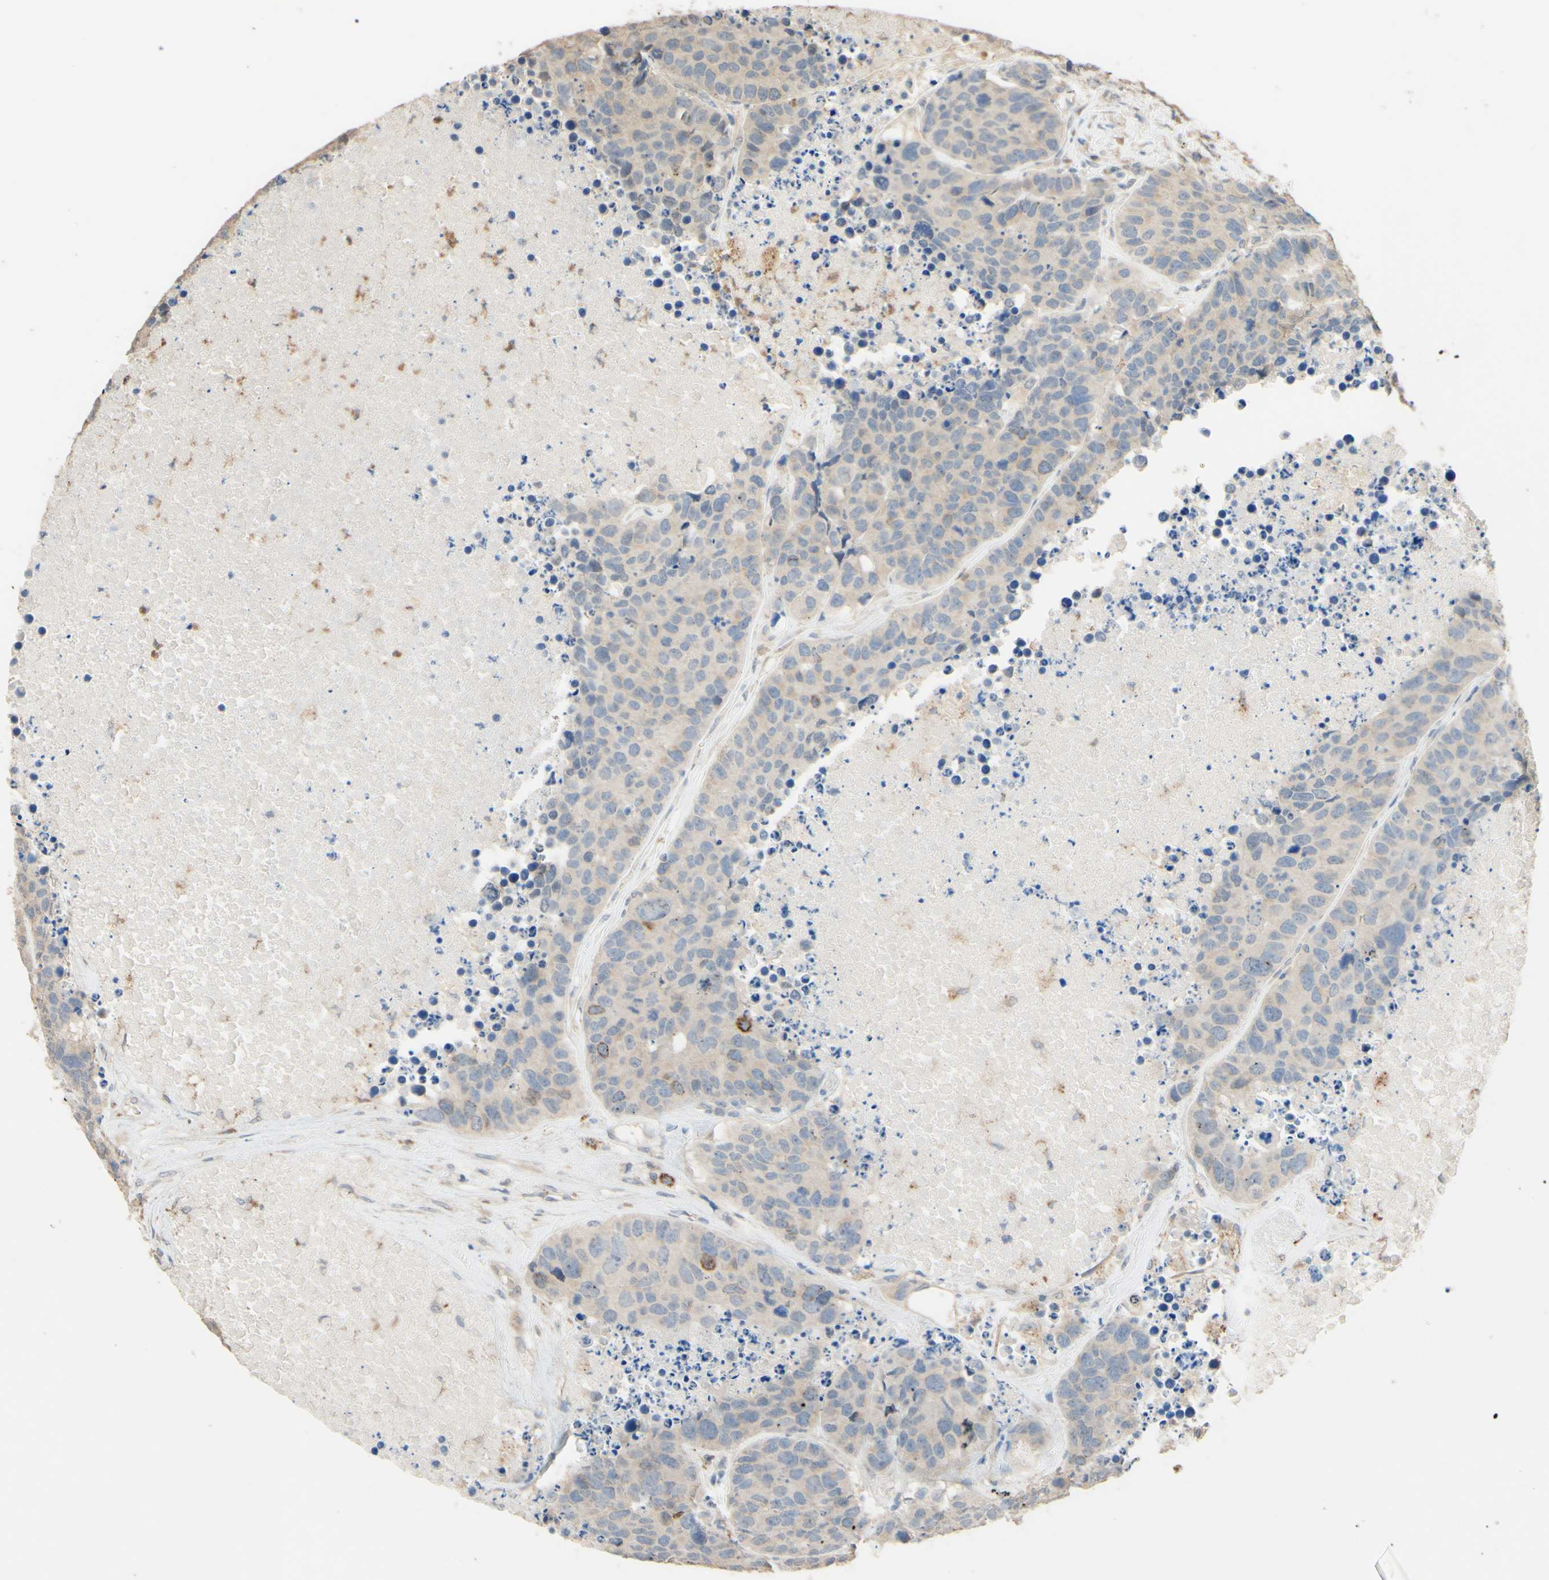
{"staining": {"intensity": "weak", "quantity": "<25%", "location": "cytoplasmic/membranous"}, "tissue": "carcinoid", "cell_type": "Tumor cells", "image_type": "cancer", "snomed": [{"axis": "morphology", "description": "Carcinoid, malignant, NOS"}, {"axis": "topography", "description": "Lung"}], "caption": "Immunohistochemistry micrograph of neoplastic tissue: carcinoid stained with DAB demonstrates no significant protein staining in tumor cells.", "gene": "SMIM19", "patient": {"sex": "male", "age": 60}}